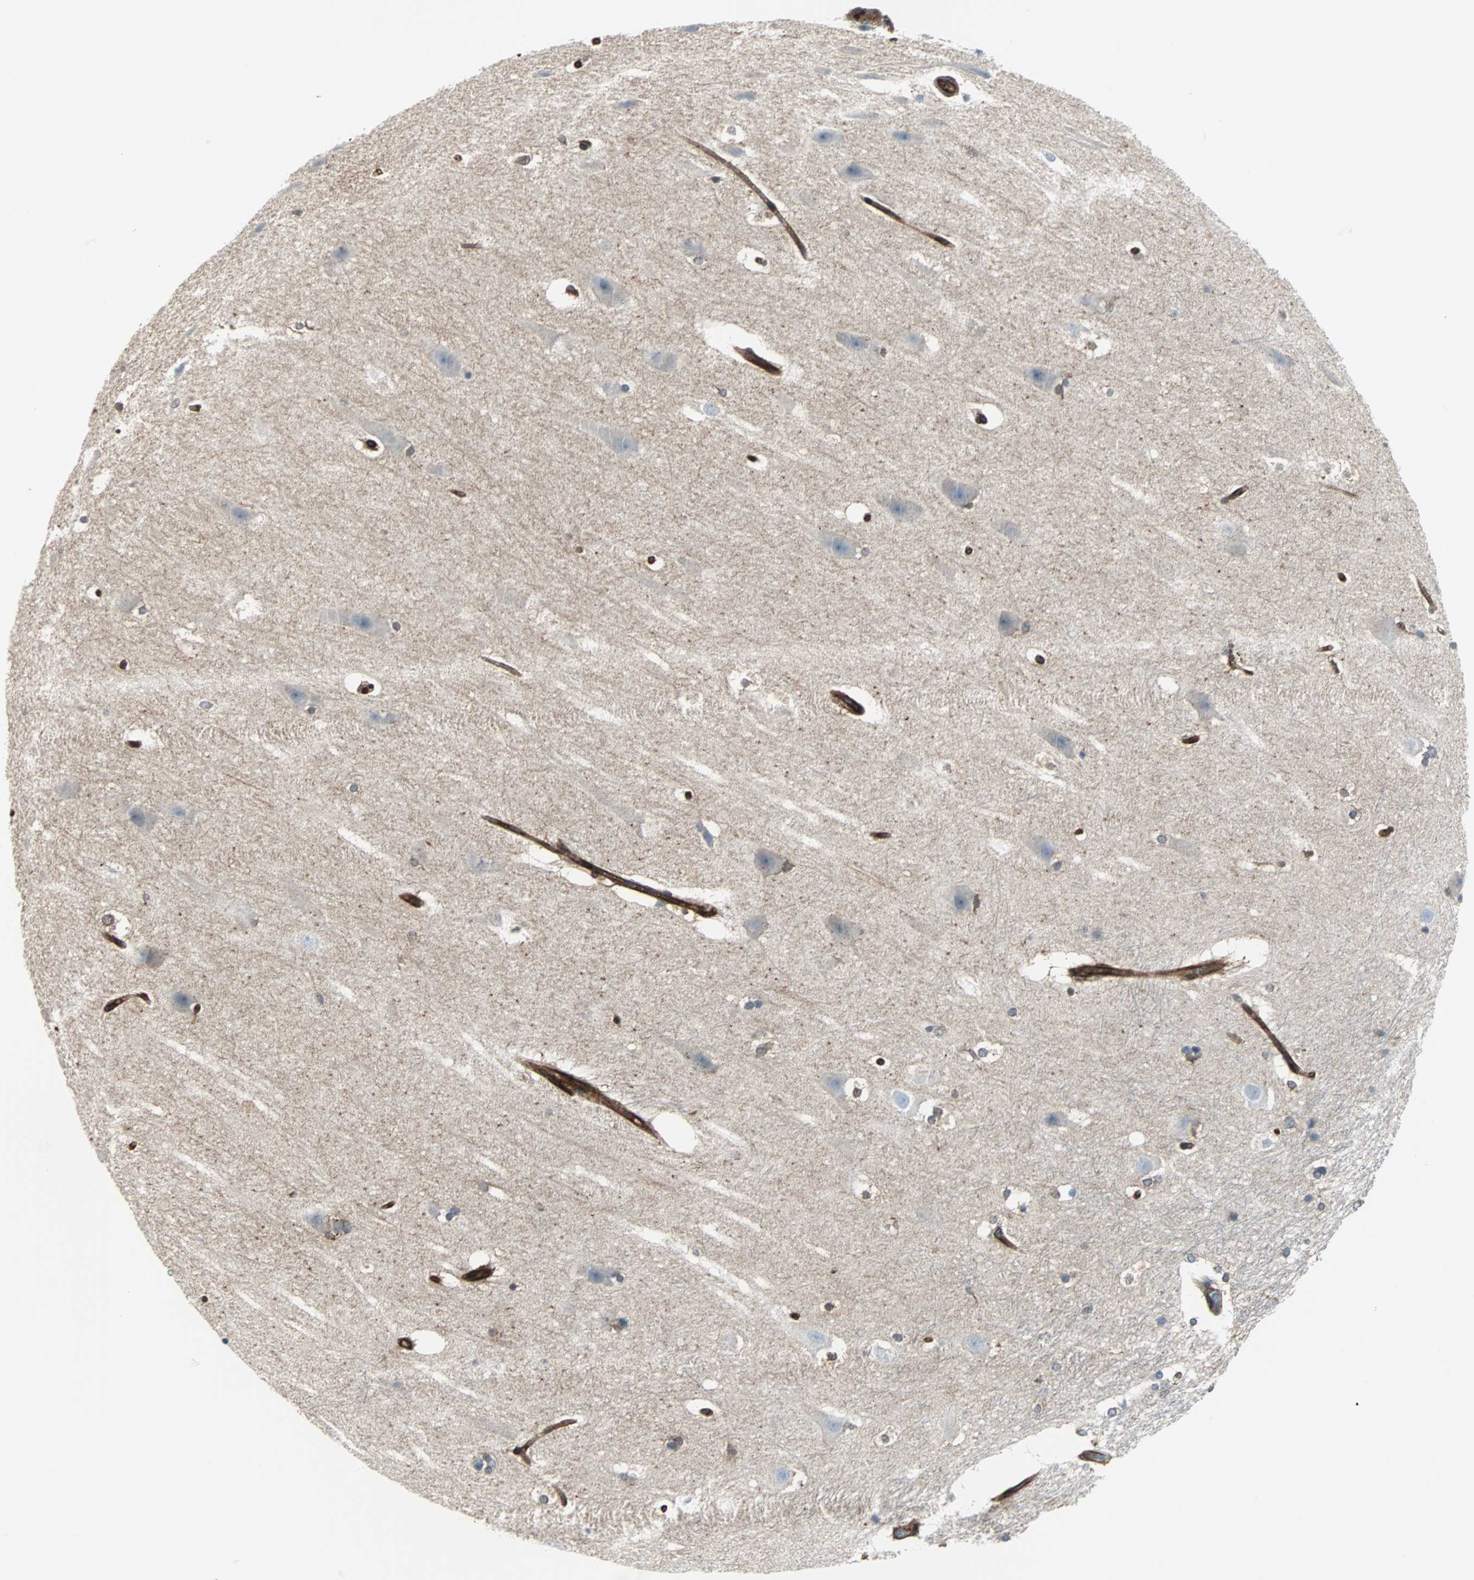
{"staining": {"intensity": "moderate", "quantity": "<25%", "location": "cytoplasmic/membranous"}, "tissue": "hippocampus", "cell_type": "Glial cells", "image_type": "normal", "snomed": [{"axis": "morphology", "description": "Normal tissue, NOS"}, {"axis": "topography", "description": "Hippocampus"}], "caption": "This photomicrograph shows immunohistochemistry staining of unremarkable hippocampus, with low moderate cytoplasmic/membranous positivity in about <25% of glial cells.", "gene": "RELA", "patient": {"sex": "female", "age": 19}}